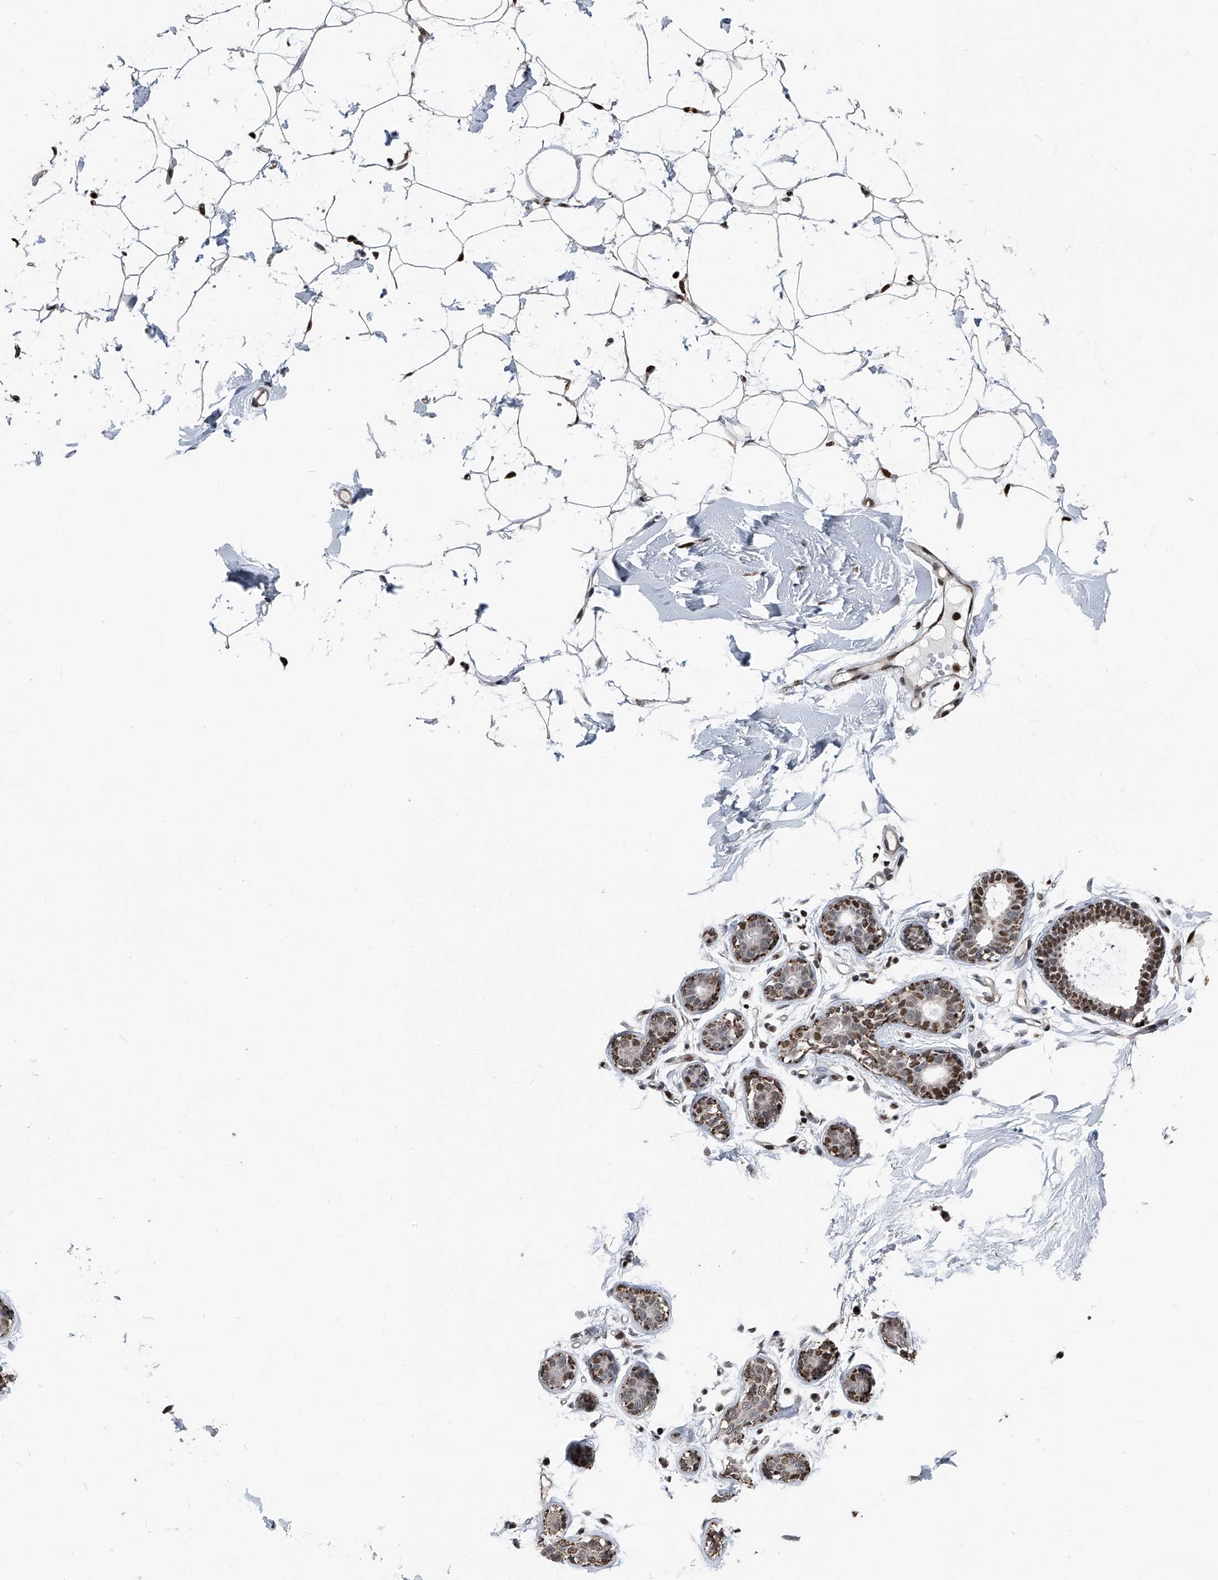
{"staining": {"intensity": "strong", "quantity": ">75%", "location": "nuclear"}, "tissue": "adipose tissue", "cell_type": "Adipocytes", "image_type": "normal", "snomed": [{"axis": "morphology", "description": "Normal tissue, NOS"}, {"axis": "topography", "description": "Breast"}], "caption": "A micrograph of human adipose tissue stained for a protein exhibits strong nuclear brown staining in adipocytes. The staining is performed using DAB brown chromogen to label protein expression. The nuclei are counter-stained blue using hematoxylin.", "gene": "FKBP5", "patient": {"sex": "female", "age": 23}}